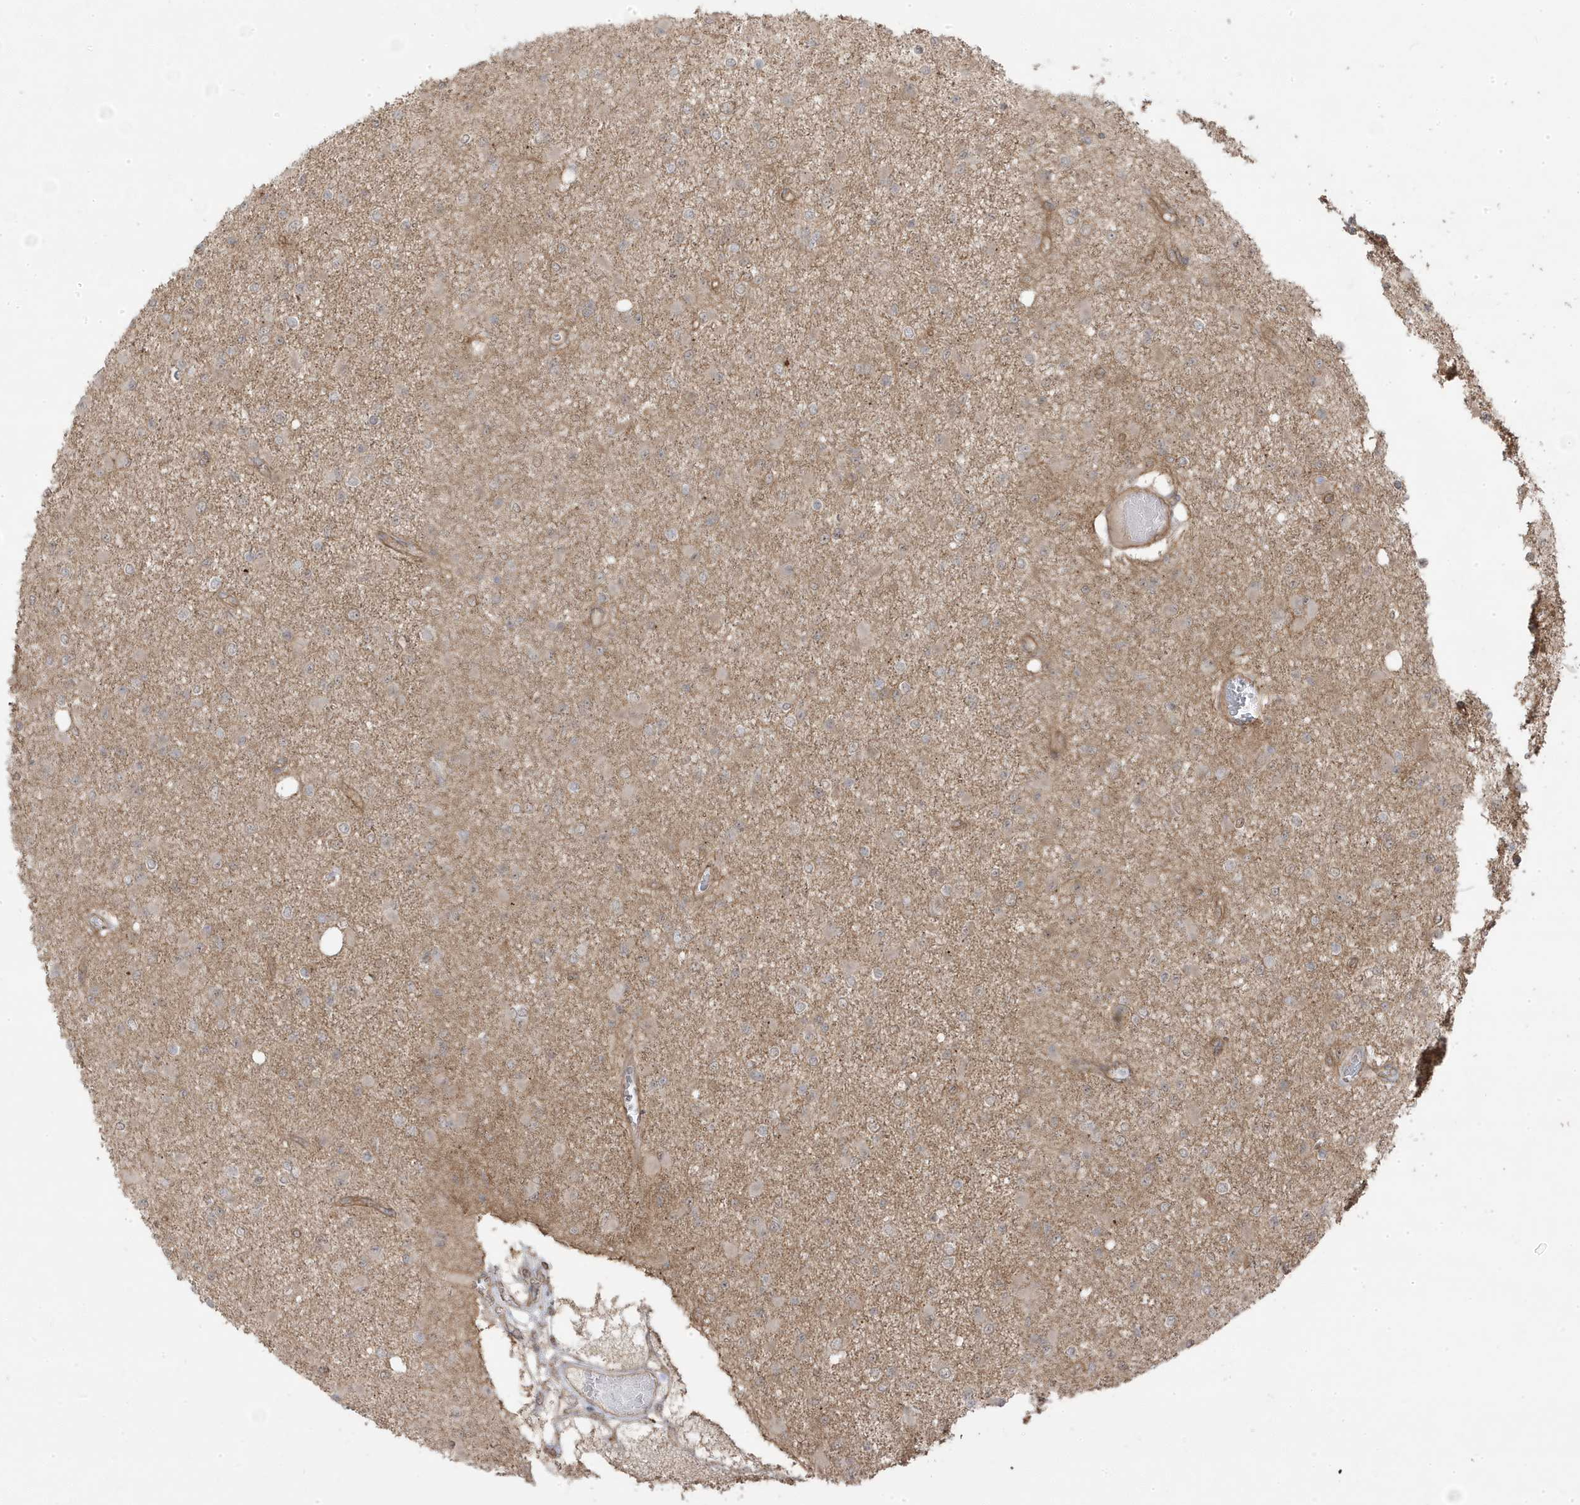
{"staining": {"intensity": "weak", "quantity": "25%-75%", "location": "cytoplasmic/membranous"}, "tissue": "glioma", "cell_type": "Tumor cells", "image_type": "cancer", "snomed": [{"axis": "morphology", "description": "Glioma, malignant, Low grade"}, {"axis": "topography", "description": "Brain"}], "caption": "This is a histology image of immunohistochemistry (IHC) staining of glioma, which shows weak expression in the cytoplasmic/membranous of tumor cells.", "gene": "DNAJC12", "patient": {"sex": "female", "age": 22}}